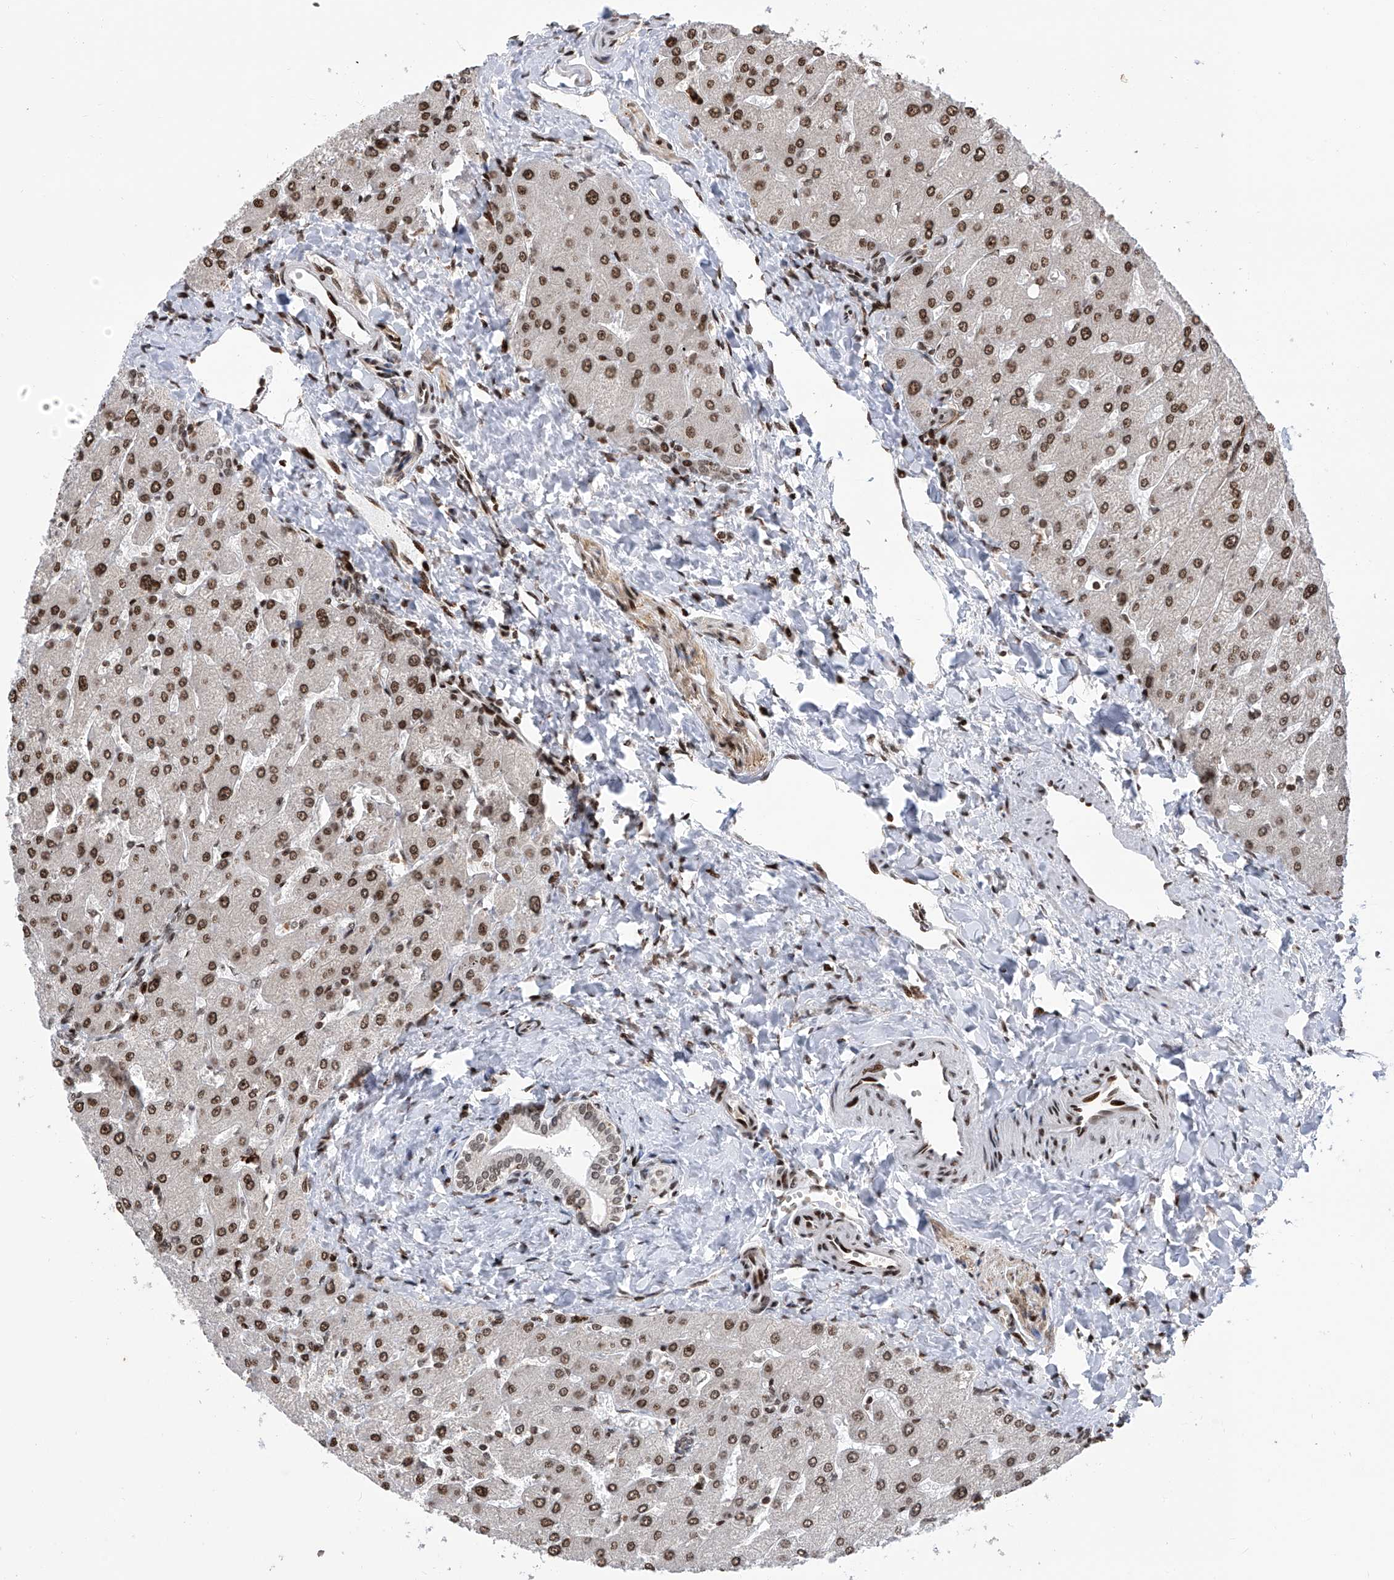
{"staining": {"intensity": "weak", "quantity": ">75%", "location": "nuclear"}, "tissue": "liver", "cell_type": "Cholangiocytes", "image_type": "normal", "snomed": [{"axis": "morphology", "description": "Normal tissue, NOS"}, {"axis": "topography", "description": "Liver"}], "caption": "High-power microscopy captured an IHC photomicrograph of unremarkable liver, revealing weak nuclear positivity in about >75% of cholangiocytes.", "gene": "PAK1IP1", "patient": {"sex": "male", "age": 55}}